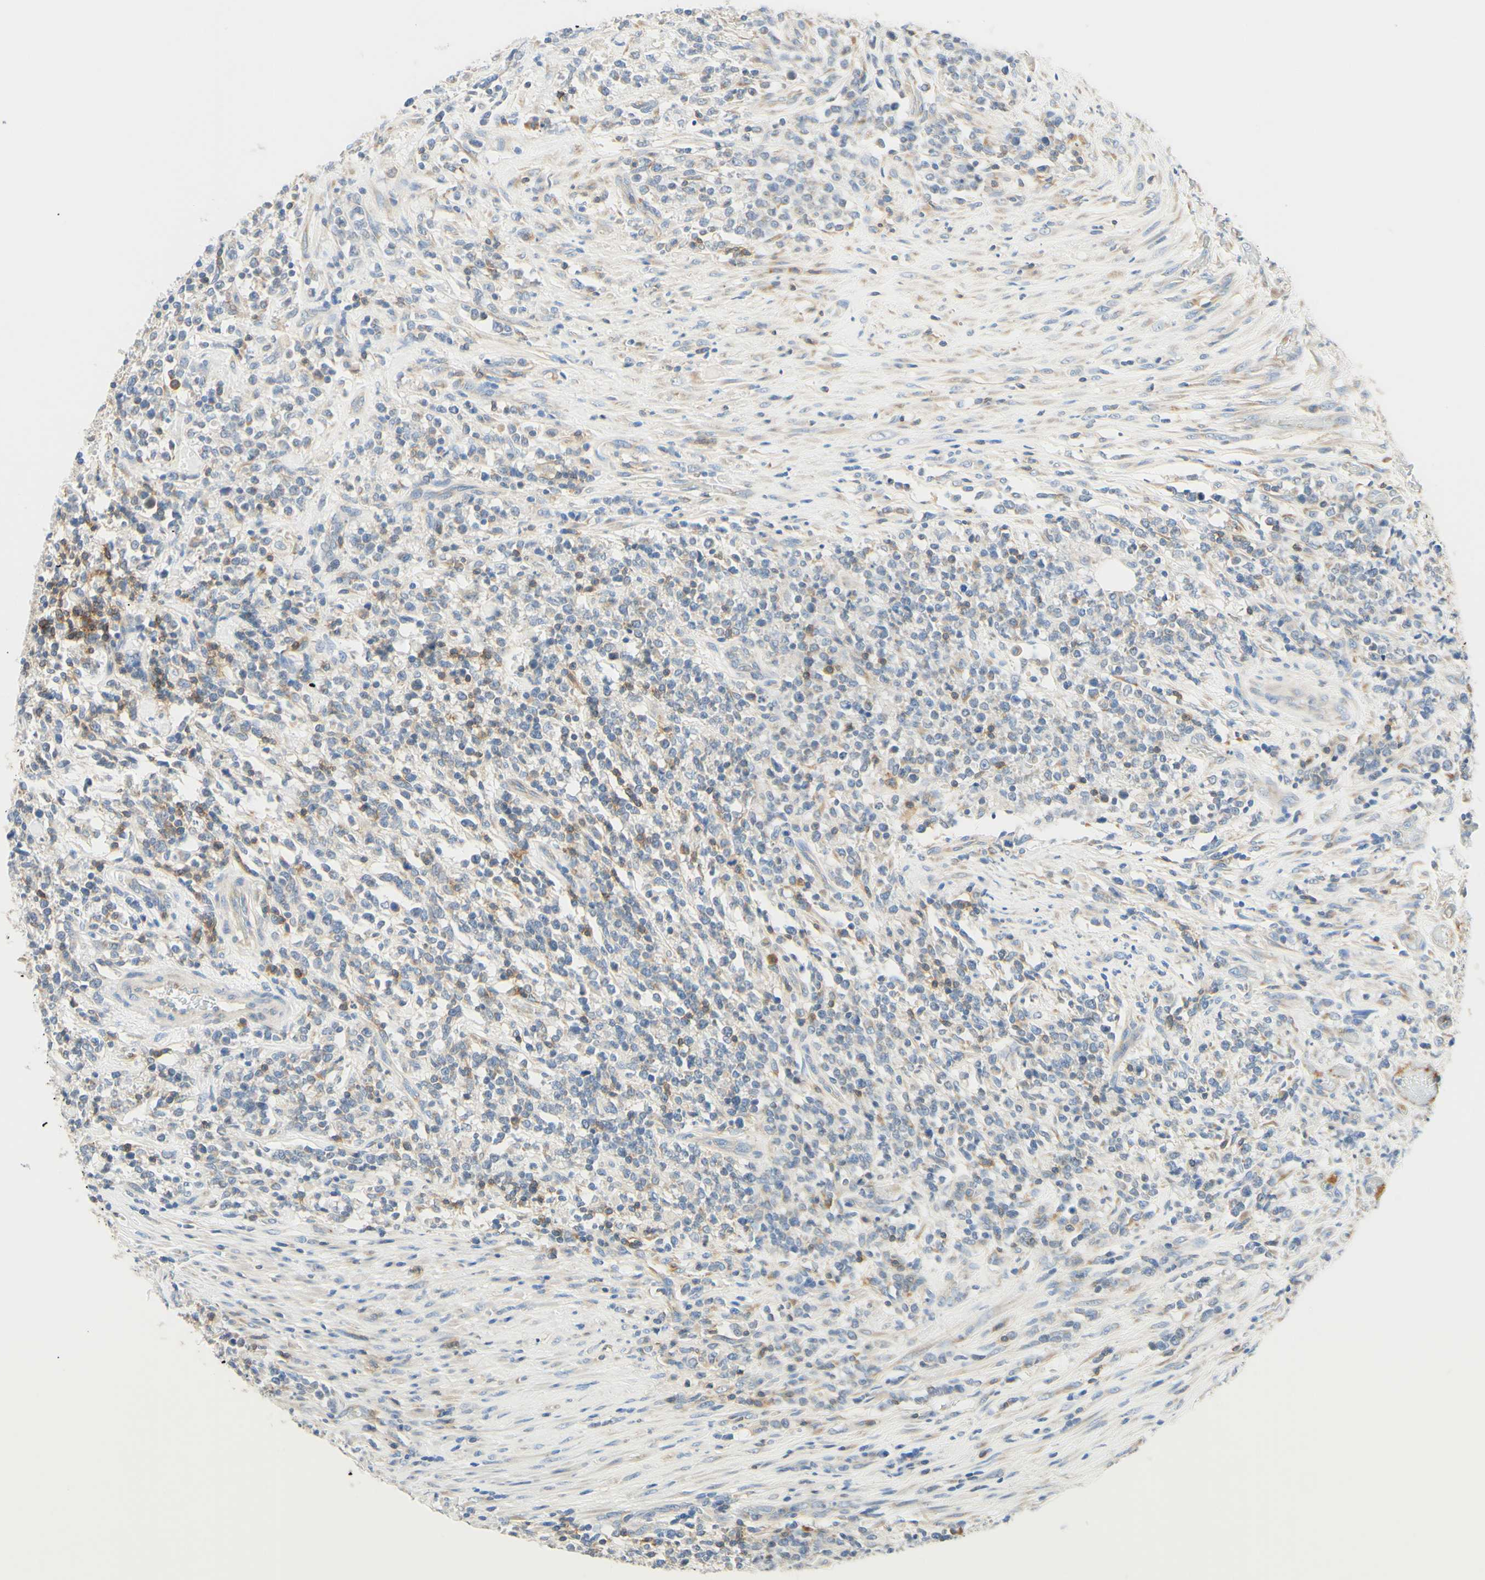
{"staining": {"intensity": "negative", "quantity": "none", "location": "none"}, "tissue": "lymphoma", "cell_type": "Tumor cells", "image_type": "cancer", "snomed": [{"axis": "morphology", "description": "Malignant lymphoma, non-Hodgkin's type, High grade"}, {"axis": "topography", "description": "Soft tissue"}], "caption": "This image is of lymphoma stained with immunohistochemistry (IHC) to label a protein in brown with the nuclei are counter-stained blue. There is no staining in tumor cells. (DAB (3,3'-diaminobenzidine) immunohistochemistry, high magnification).", "gene": "LAT", "patient": {"sex": "male", "age": 18}}